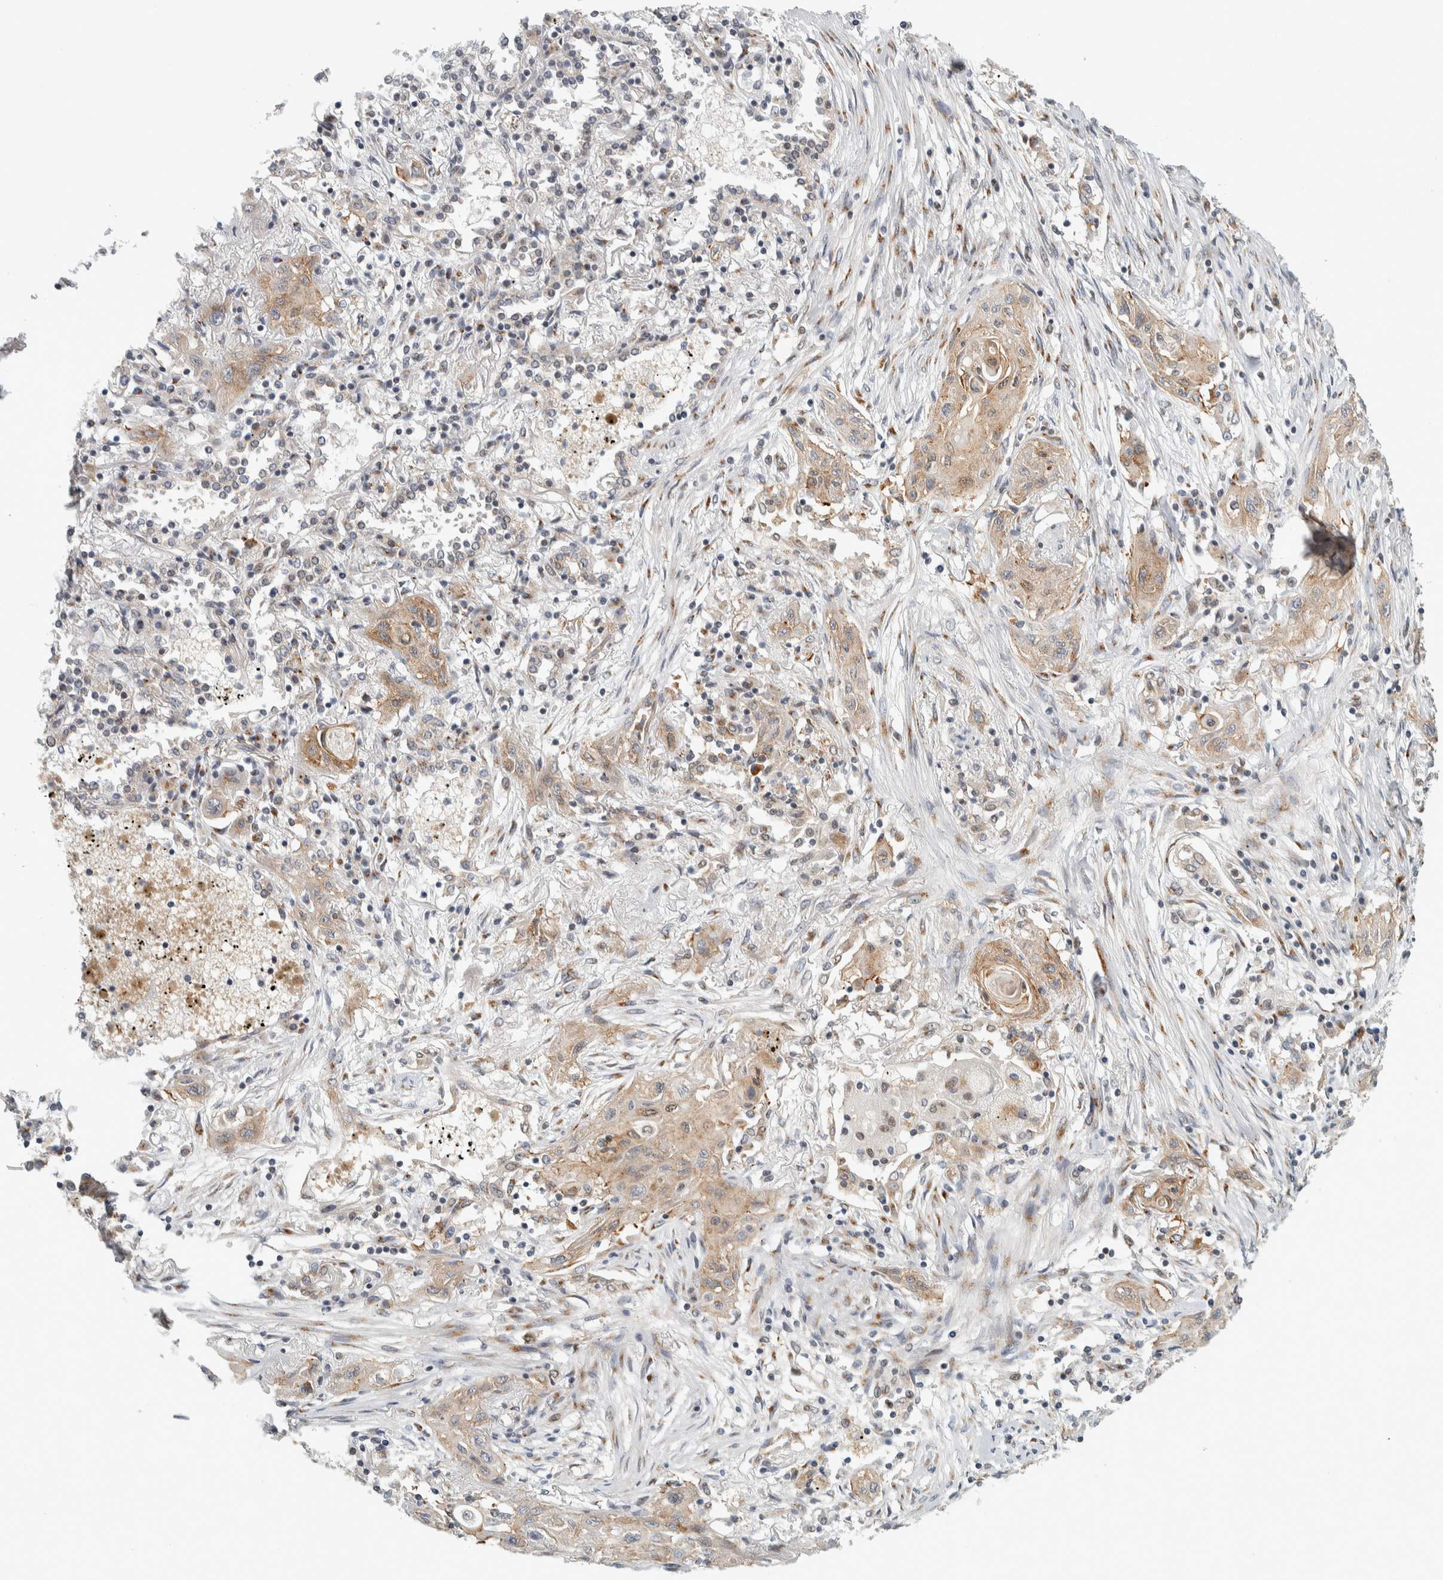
{"staining": {"intensity": "weak", "quantity": ">75%", "location": "cytoplasmic/membranous"}, "tissue": "lung cancer", "cell_type": "Tumor cells", "image_type": "cancer", "snomed": [{"axis": "morphology", "description": "Squamous cell carcinoma, NOS"}, {"axis": "topography", "description": "Lung"}], "caption": "Protein analysis of lung cancer (squamous cell carcinoma) tissue shows weak cytoplasmic/membranous expression in about >75% of tumor cells.", "gene": "ZMYND8", "patient": {"sex": "female", "age": 47}}